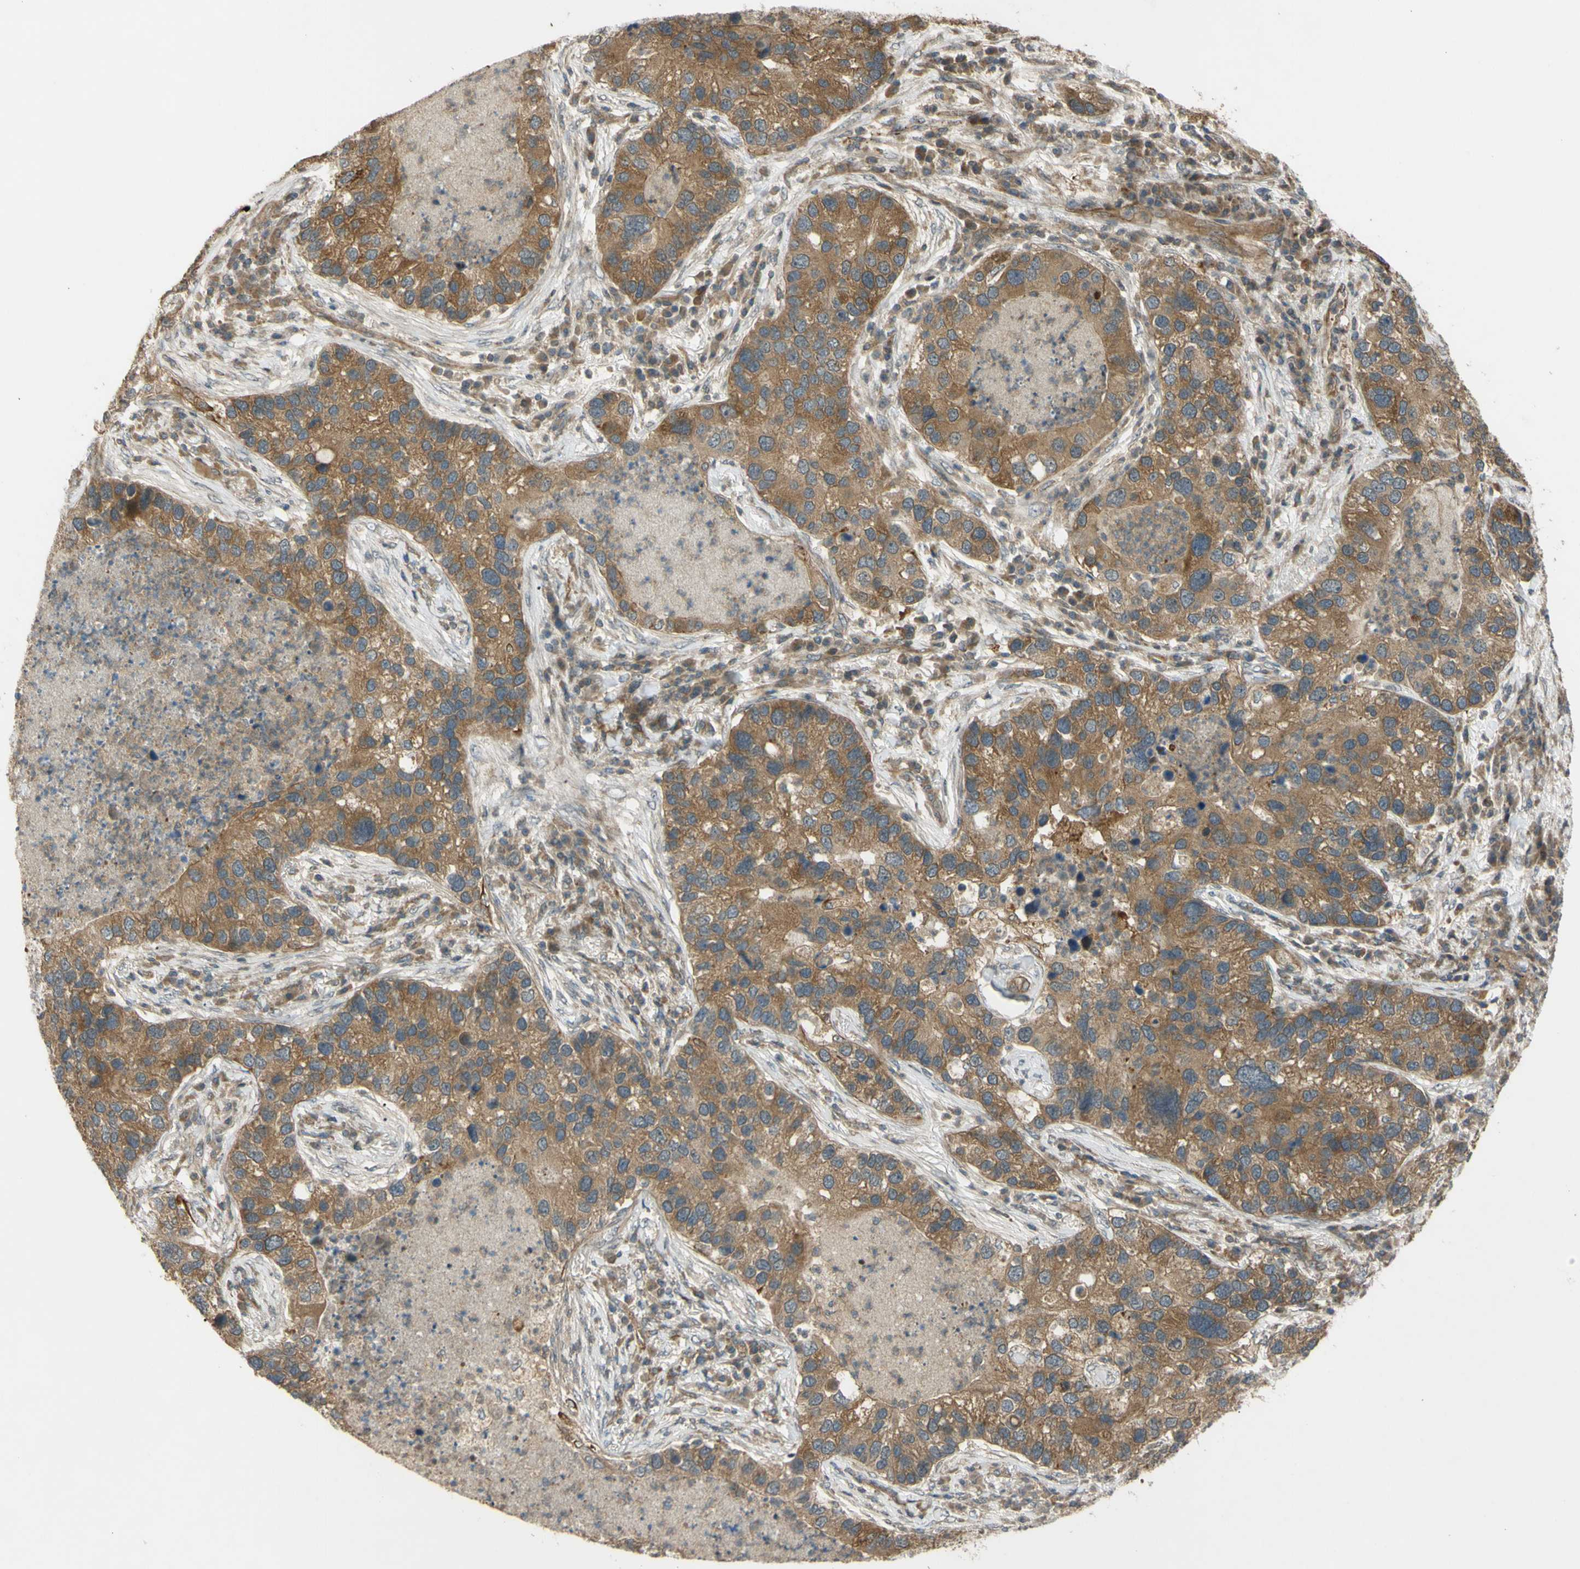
{"staining": {"intensity": "moderate", "quantity": ">75%", "location": "cytoplasmic/membranous,nuclear"}, "tissue": "lung cancer", "cell_type": "Tumor cells", "image_type": "cancer", "snomed": [{"axis": "morphology", "description": "Normal tissue, NOS"}, {"axis": "morphology", "description": "Adenocarcinoma, NOS"}, {"axis": "topography", "description": "Bronchus"}, {"axis": "topography", "description": "Lung"}], "caption": "Tumor cells demonstrate medium levels of moderate cytoplasmic/membranous and nuclear positivity in about >75% of cells in lung adenocarcinoma.", "gene": "FLII", "patient": {"sex": "male", "age": 54}}